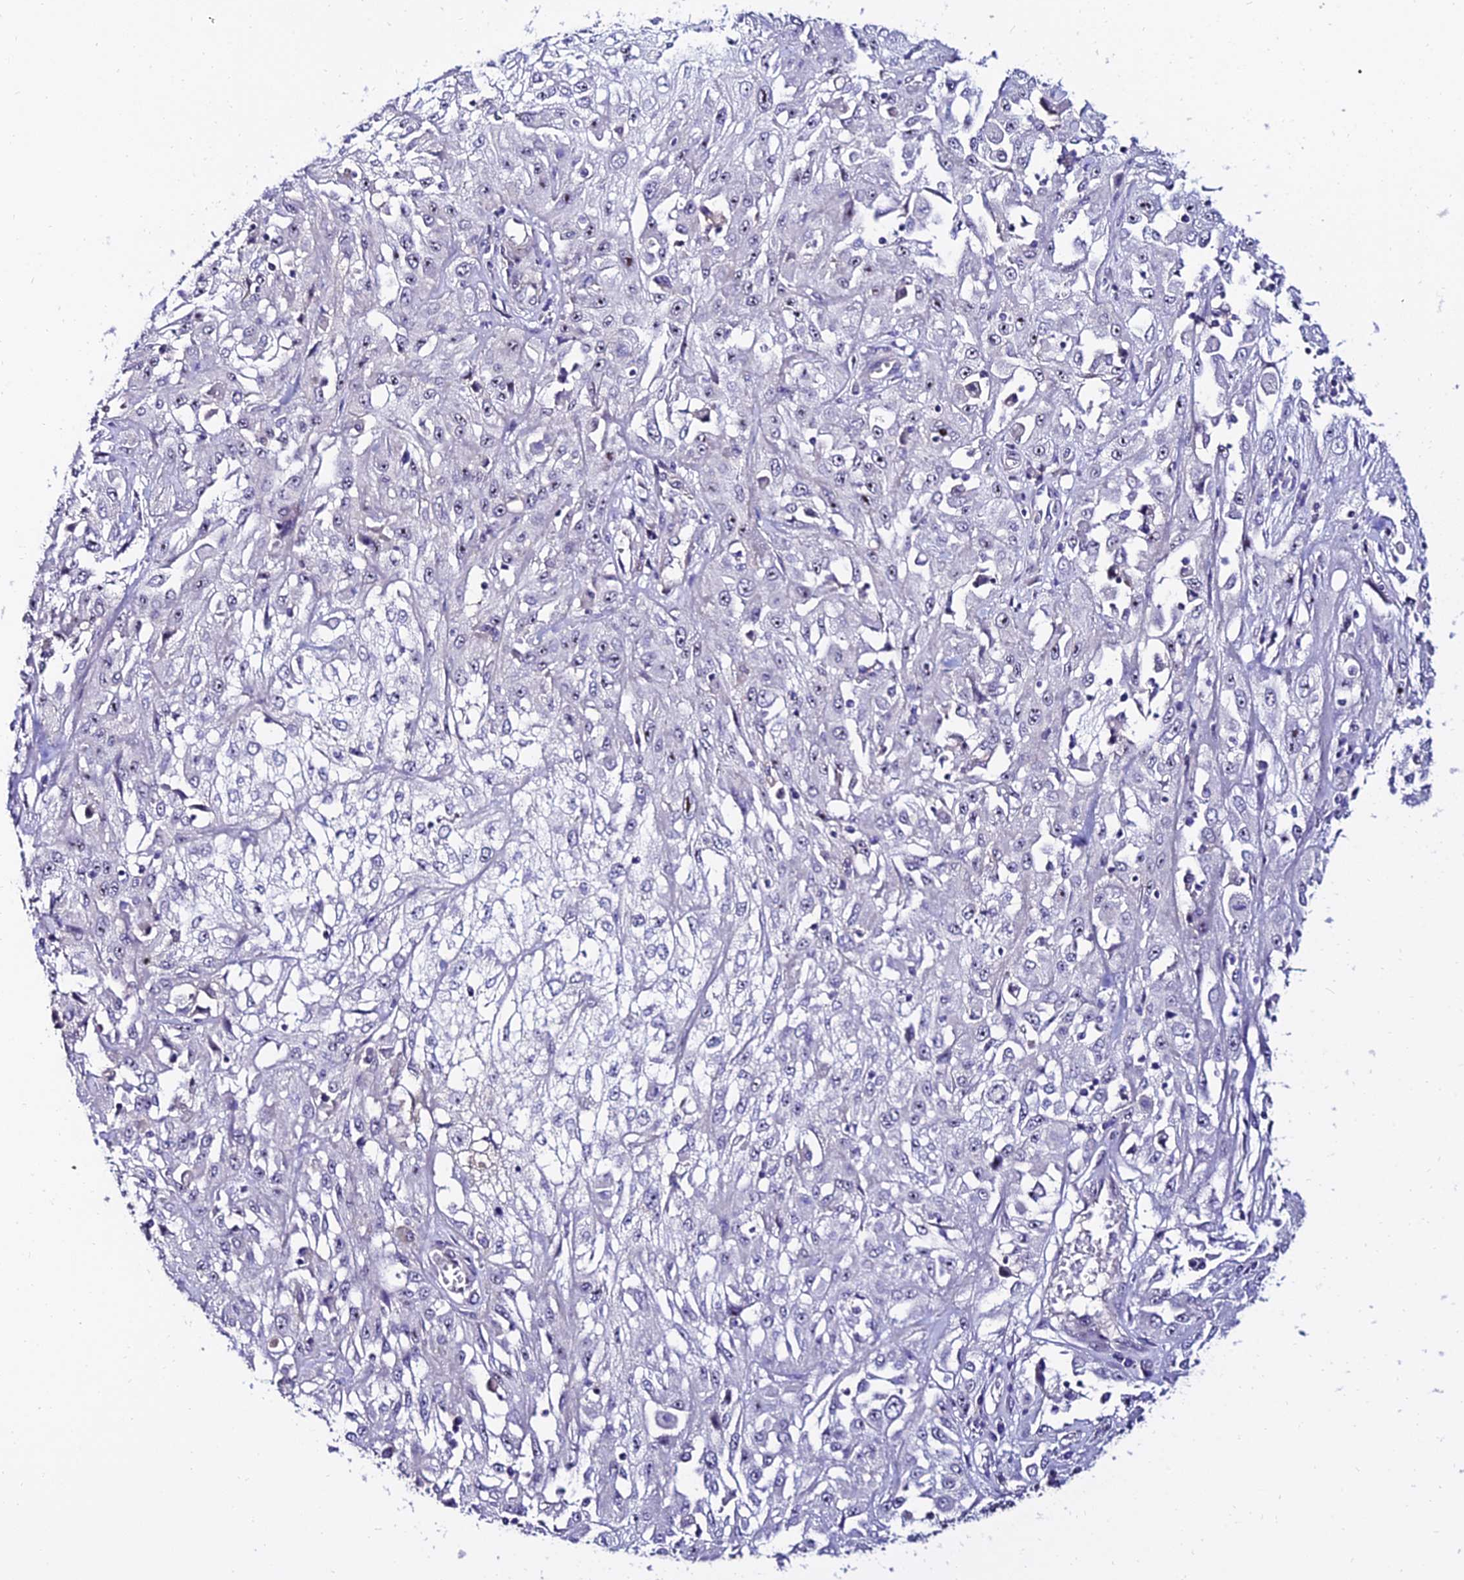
{"staining": {"intensity": "negative", "quantity": "none", "location": "none"}, "tissue": "skin cancer", "cell_type": "Tumor cells", "image_type": "cancer", "snomed": [{"axis": "morphology", "description": "Squamous cell carcinoma, NOS"}, {"axis": "morphology", "description": "Squamous cell carcinoma, metastatic, NOS"}, {"axis": "topography", "description": "Skin"}, {"axis": "topography", "description": "Lymph node"}], "caption": "Immunohistochemical staining of human skin cancer shows no significant staining in tumor cells.", "gene": "ALDH3B2", "patient": {"sex": "male", "age": 75}}